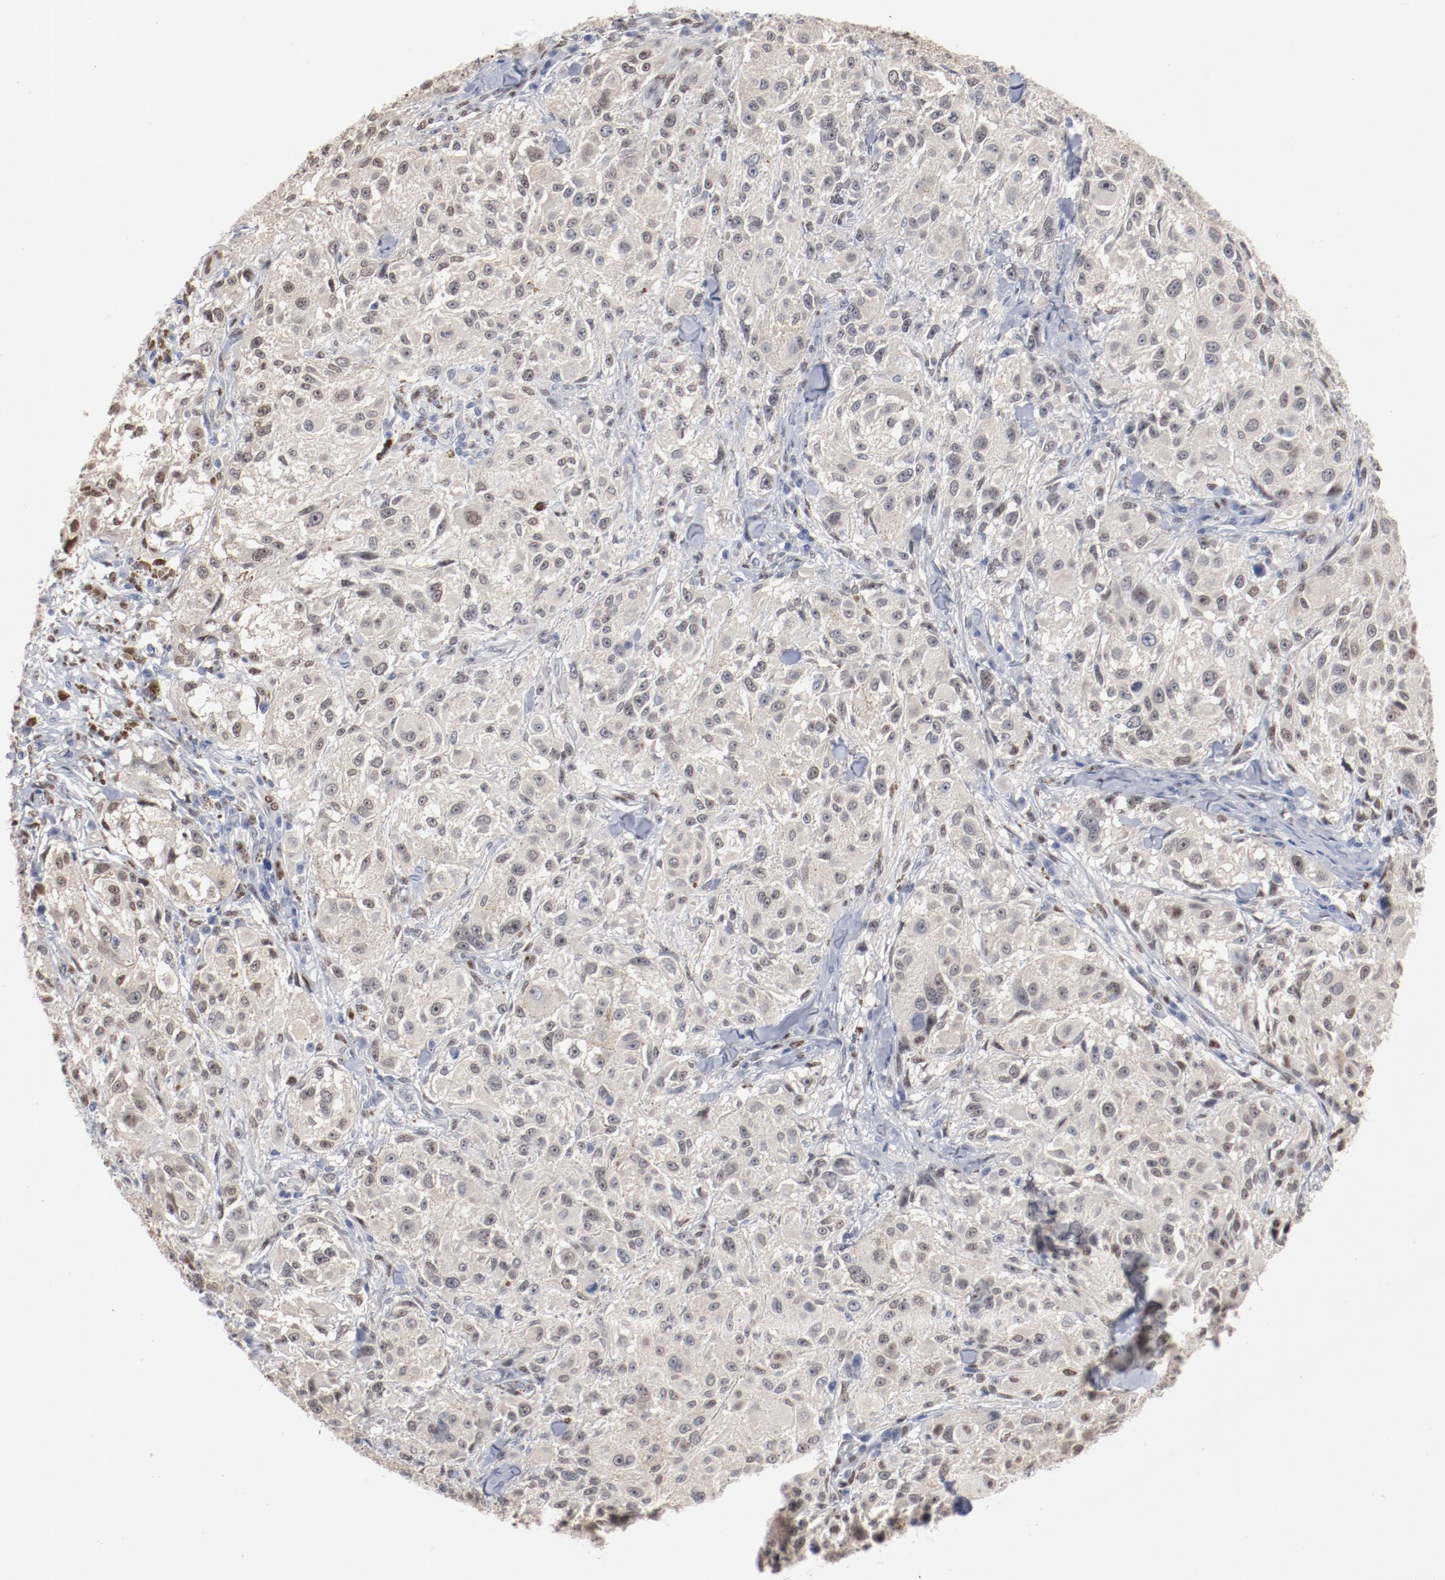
{"staining": {"intensity": "weak", "quantity": "<25%", "location": "nuclear"}, "tissue": "melanoma", "cell_type": "Tumor cells", "image_type": "cancer", "snomed": [{"axis": "morphology", "description": "Necrosis, NOS"}, {"axis": "morphology", "description": "Malignant melanoma, NOS"}, {"axis": "topography", "description": "Skin"}], "caption": "Tumor cells are negative for protein expression in human malignant melanoma.", "gene": "ZEB2", "patient": {"sex": "female", "age": 87}}